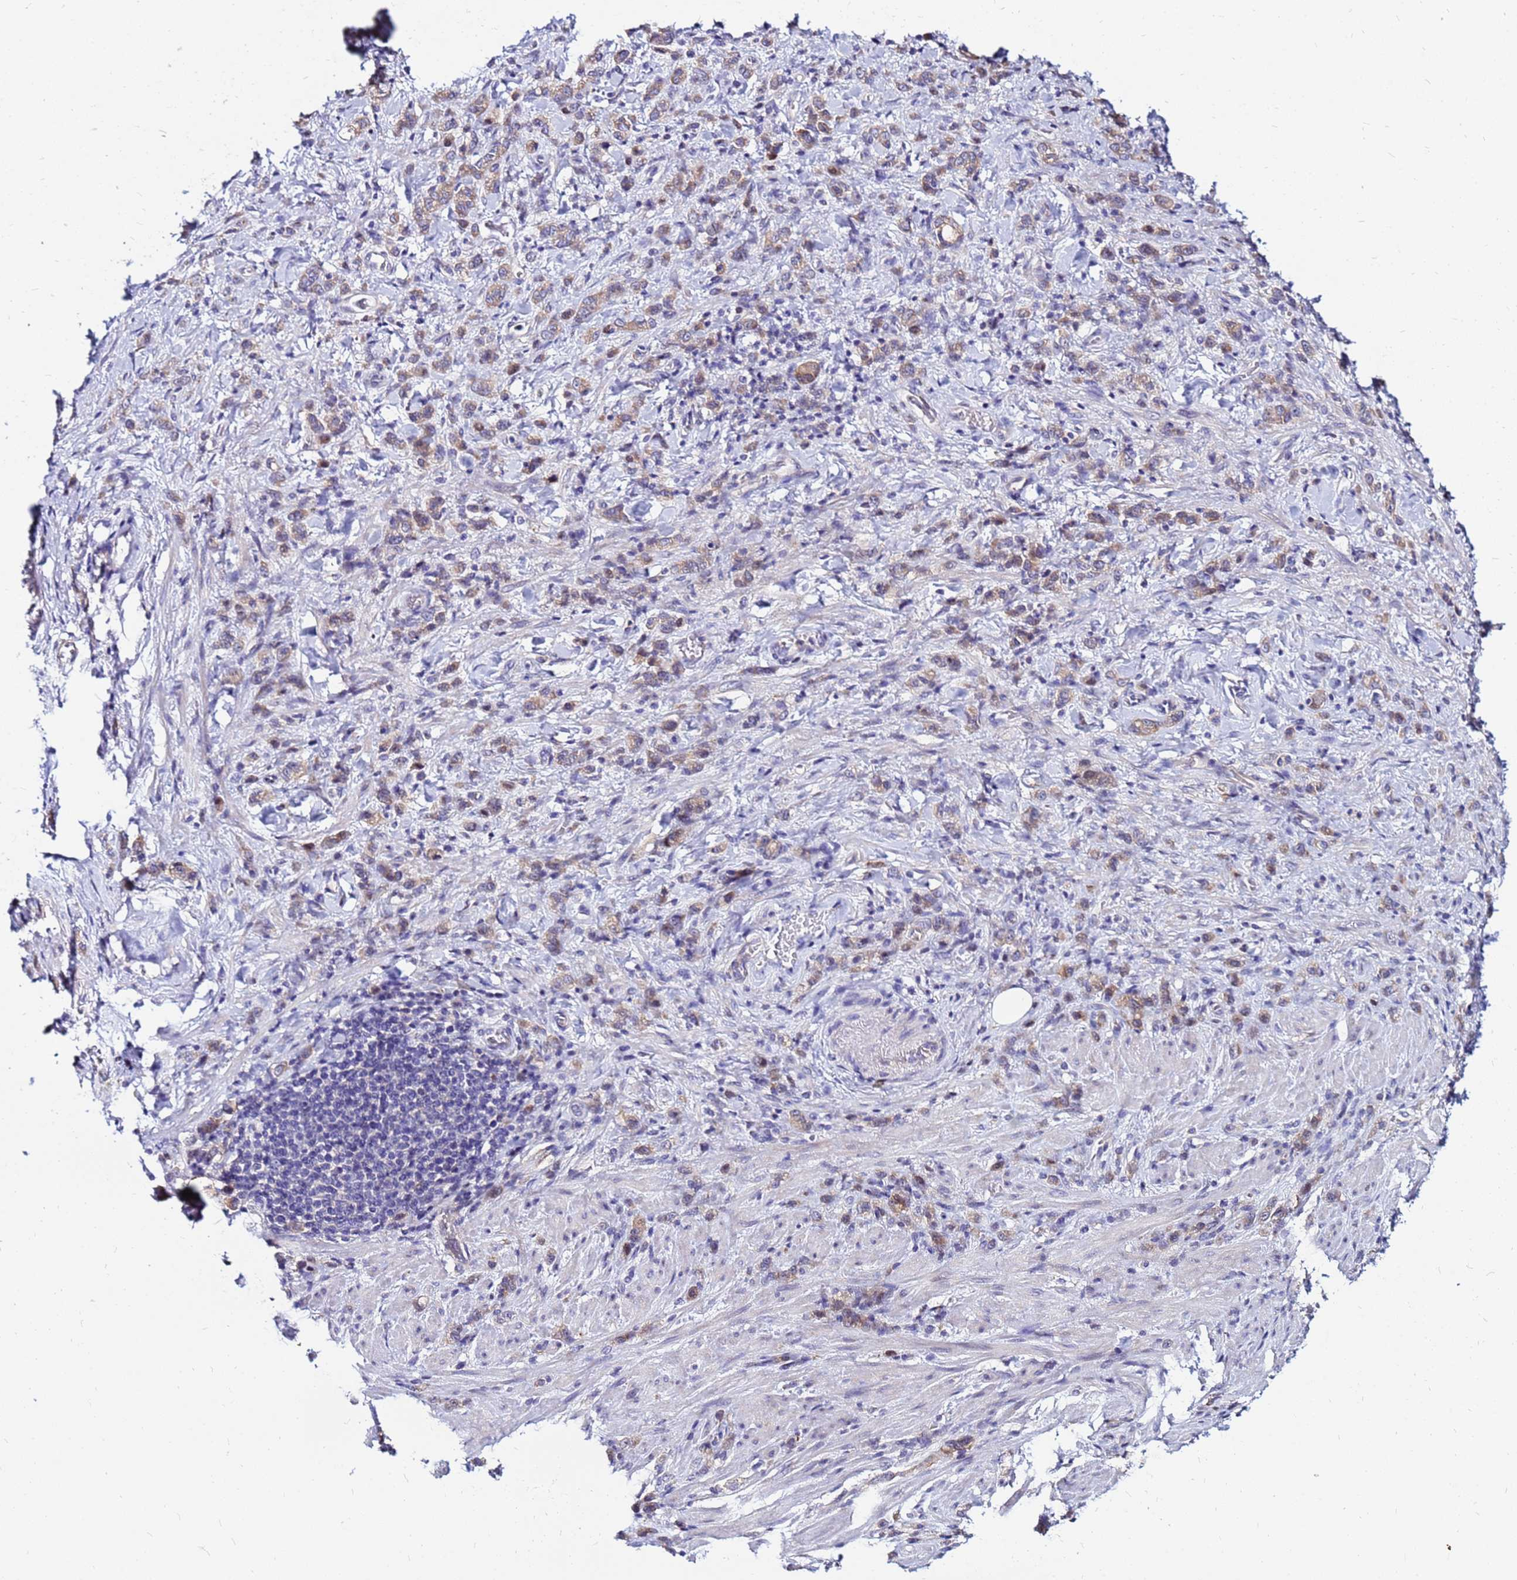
{"staining": {"intensity": "weak", "quantity": ">75%", "location": "cytoplasmic/membranous"}, "tissue": "stomach cancer", "cell_type": "Tumor cells", "image_type": "cancer", "snomed": [{"axis": "morphology", "description": "Adenocarcinoma, NOS"}, {"axis": "topography", "description": "Stomach"}], "caption": "Immunohistochemical staining of stomach cancer exhibits weak cytoplasmic/membranous protein staining in about >75% of tumor cells.", "gene": "ARHGEF5", "patient": {"sex": "male", "age": 77}}